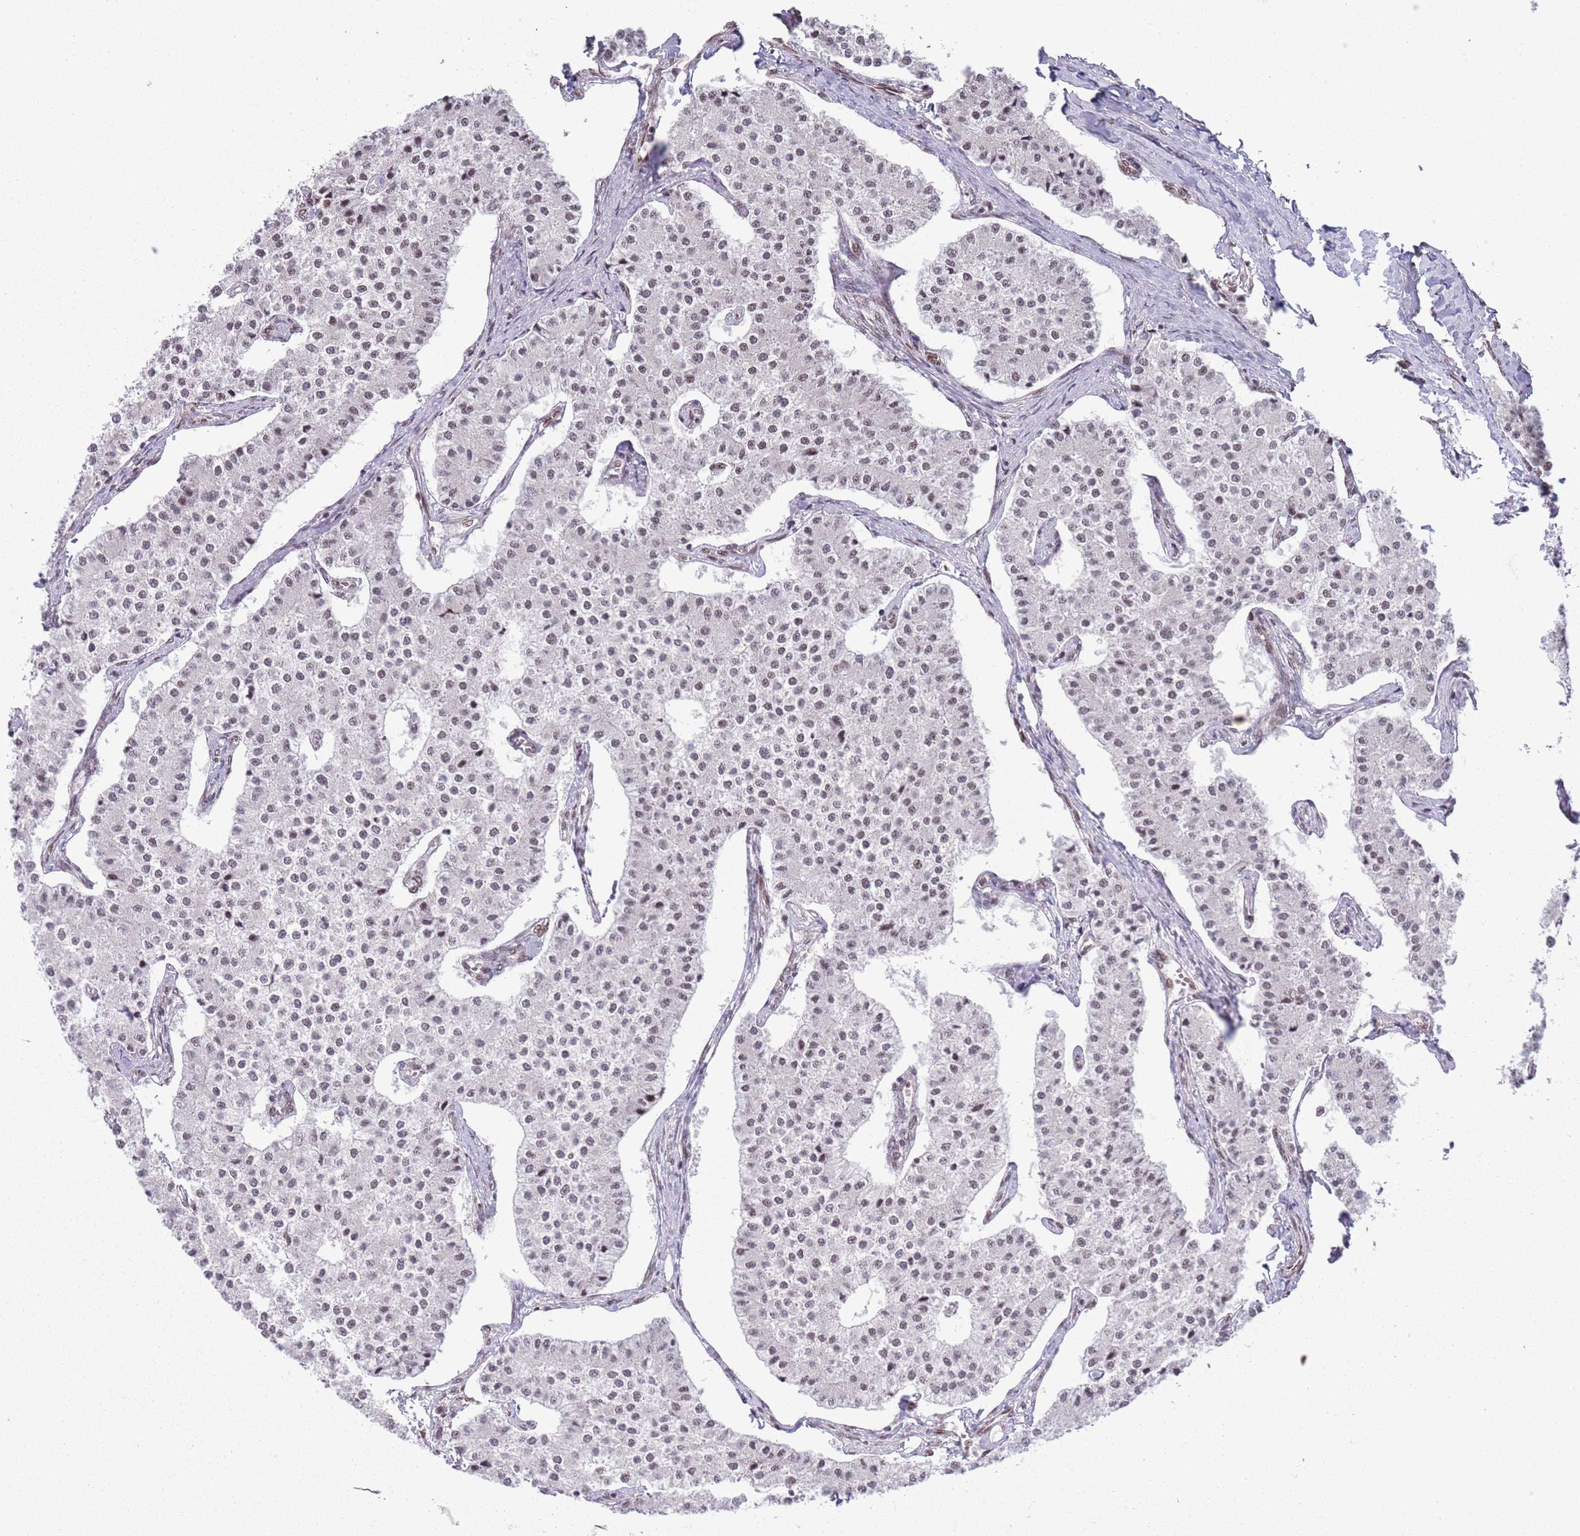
{"staining": {"intensity": "negative", "quantity": "none", "location": "none"}, "tissue": "carcinoid", "cell_type": "Tumor cells", "image_type": "cancer", "snomed": [{"axis": "morphology", "description": "Carcinoid, malignant, NOS"}, {"axis": "topography", "description": "Colon"}], "caption": "The immunohistochemistry (IHC) image has no significant staining in tumor cells of carcinoid (malignant) tissue.", "gene": "SIPA1L3", "patient": {"sex": "female", "age": 52}}